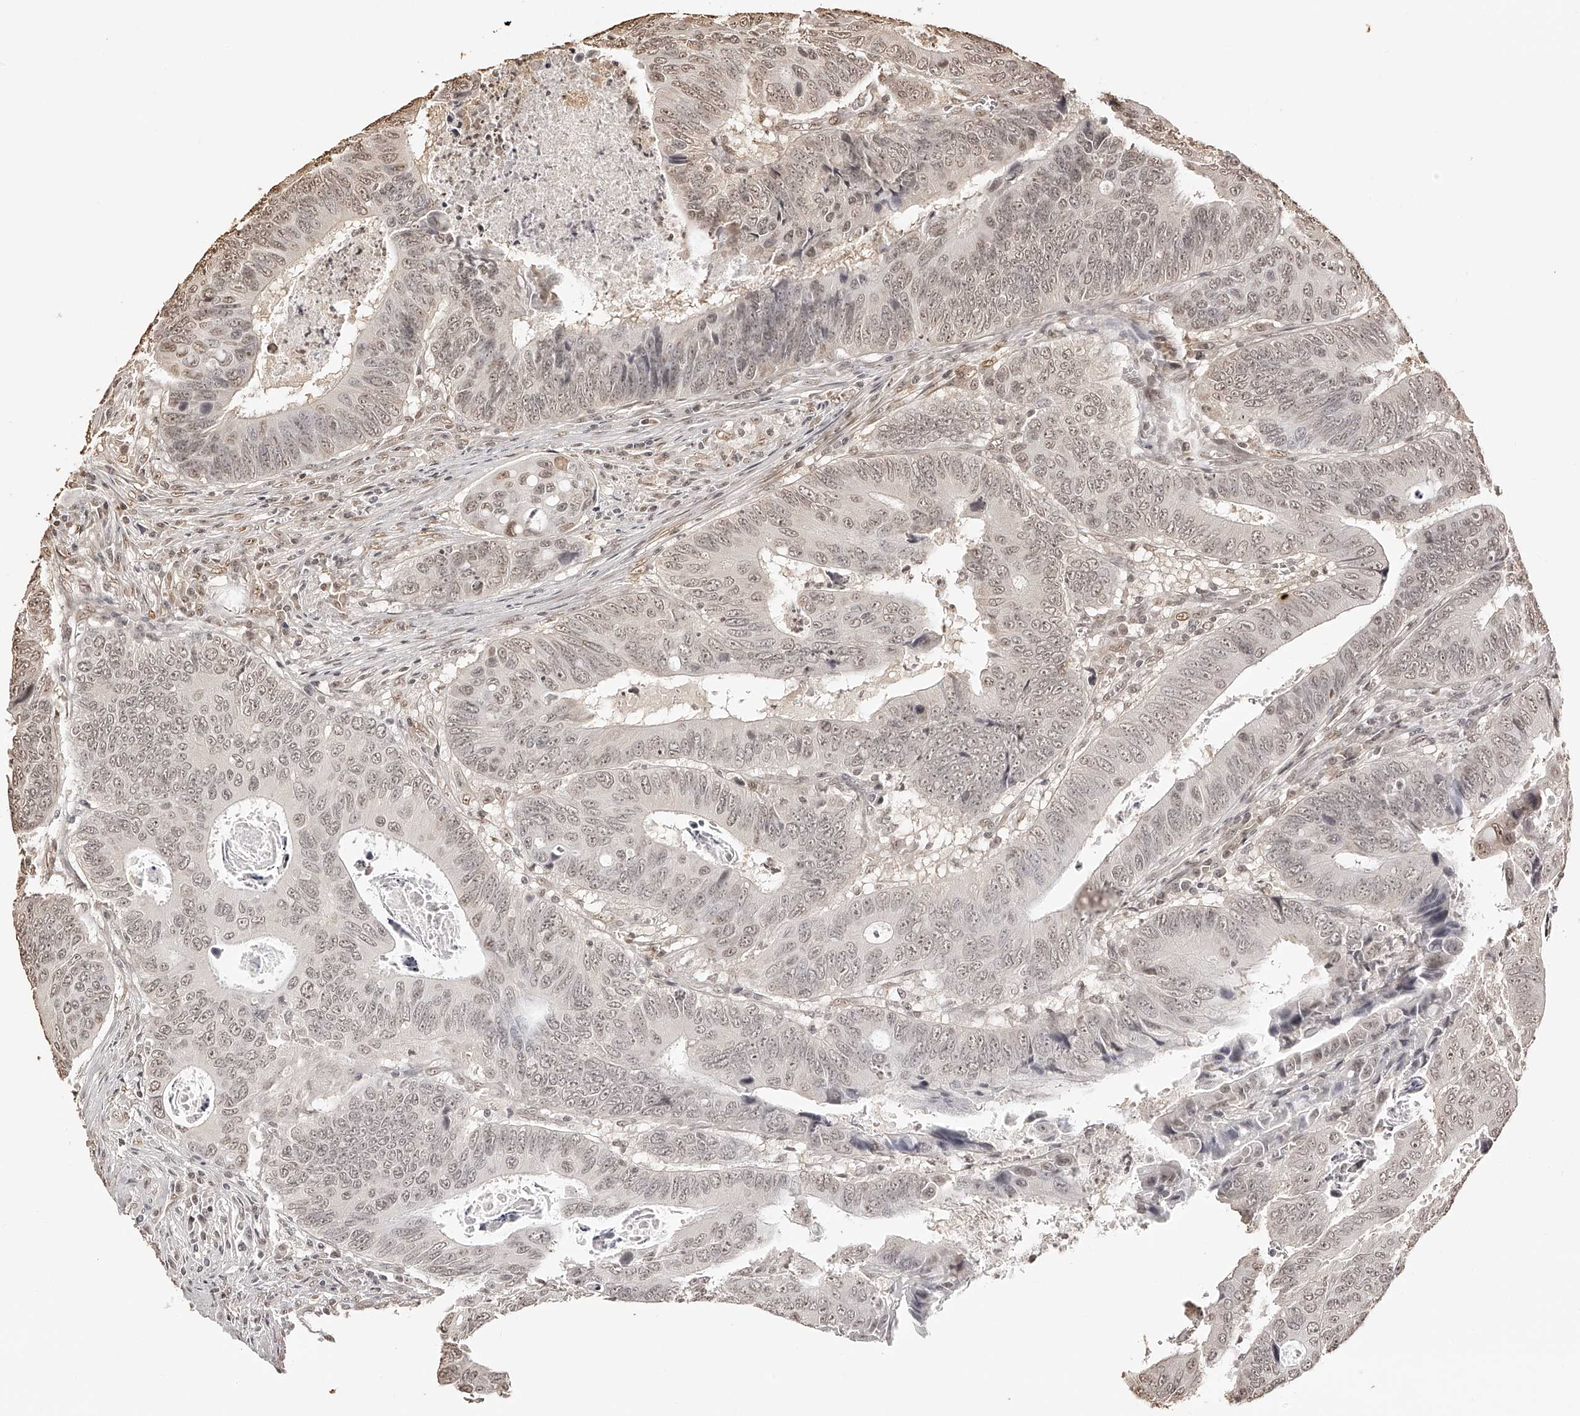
{"staining": {"intensity": "weak", "quantity": ">75%", "location": "nuclear"}, "tissue": "colorectal cancer", "cell_type": "Tumor cells", "image_type": "cancer", "snomed": [{"axis": "morphology", "description": "Adenocarcinoma, NOS"}, {"axis": "topography", "description": "Colon"}], "caption": "The micrograph shows immunohistochemical staining of colorectal cancer. There is weak nuclear positivity is appreciated in approximately >75% of tumor cells.", "gene": "ZNF503", "patient": {"sex": "male", "age": 72}}